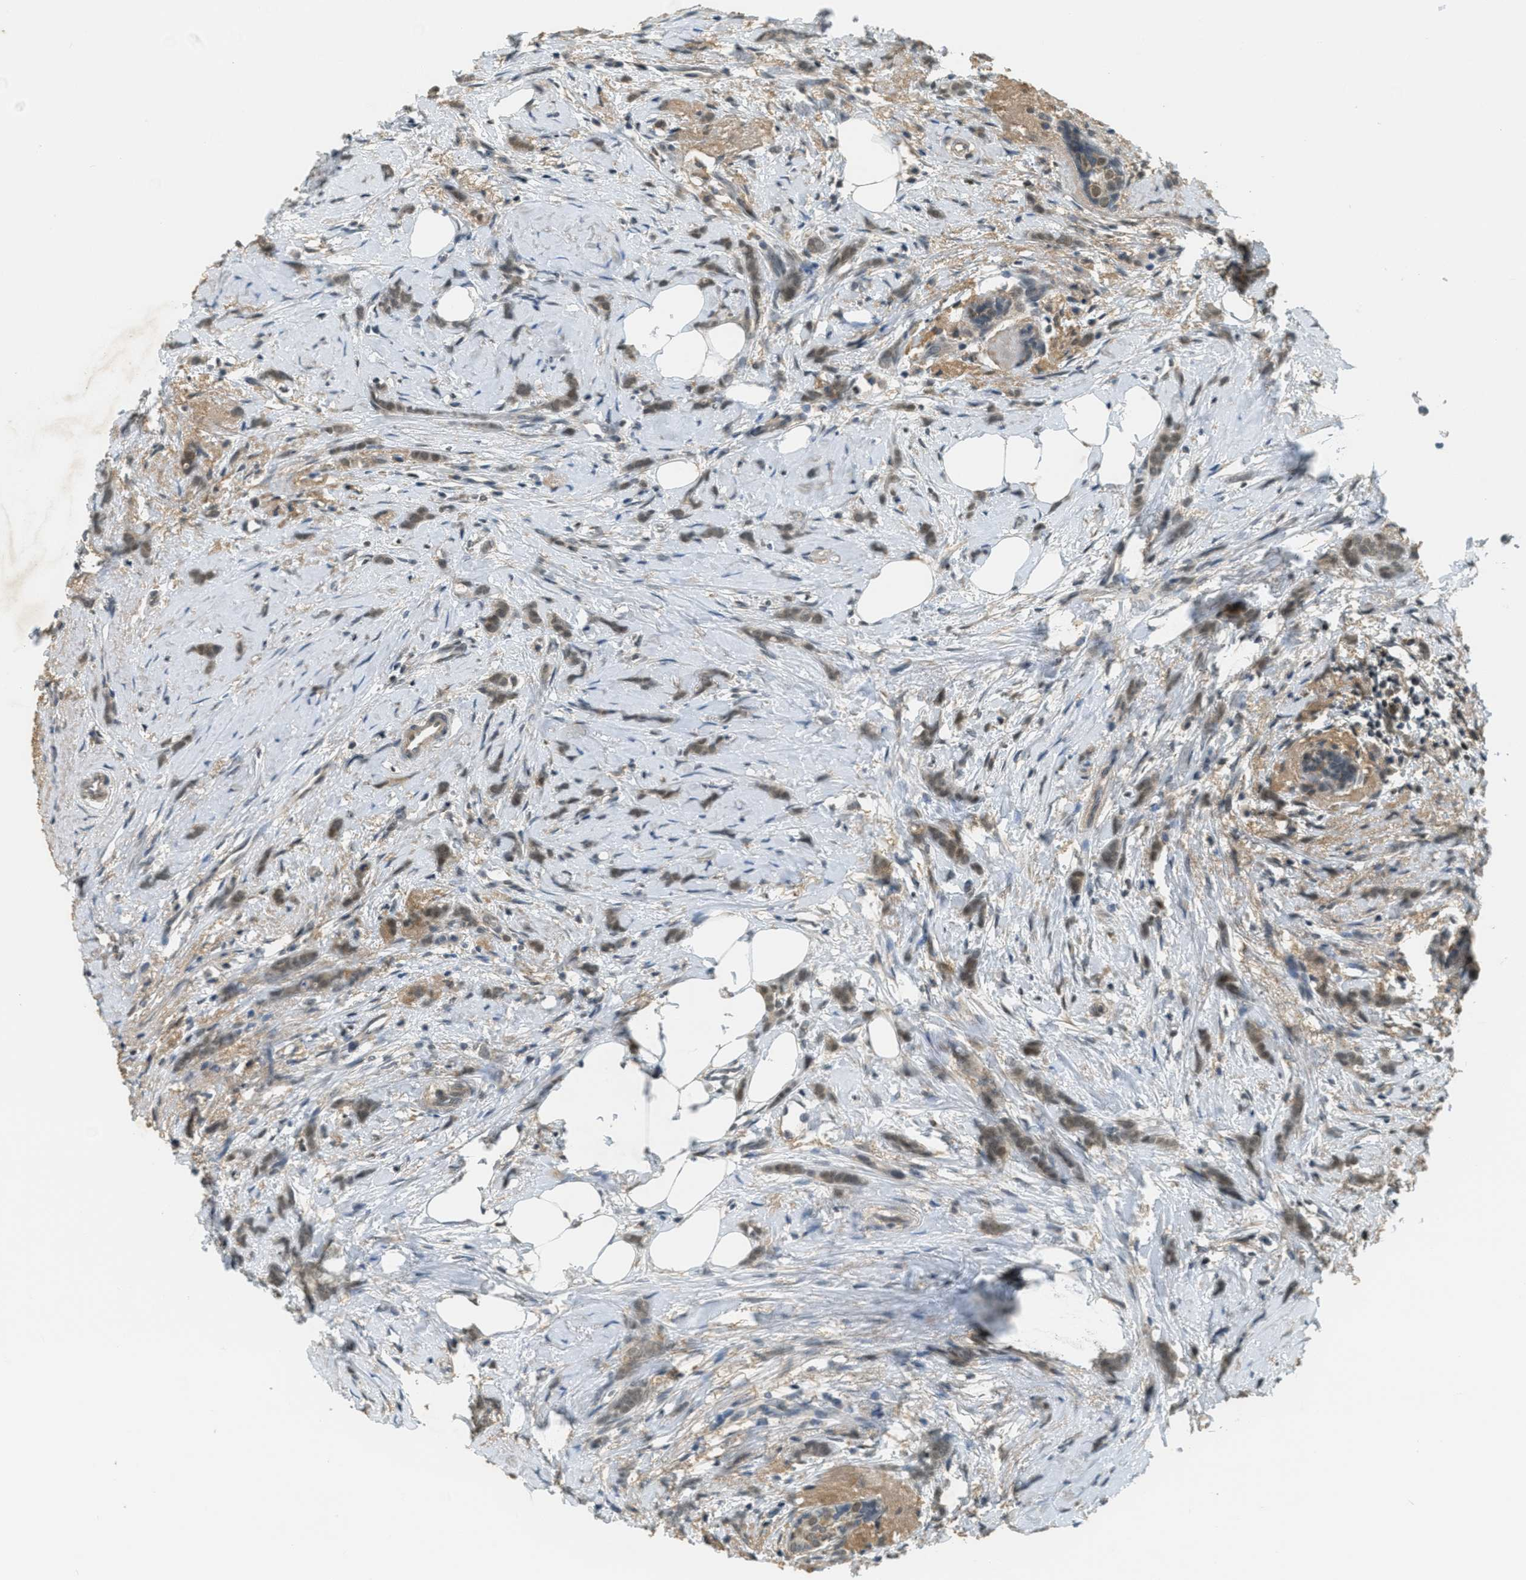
{"staining": {"intensity": "weak", "quantity": ">75%", "location": "cytoplasmic/membranous,nuclear"}, "tissue": "breast cancer", "cell_type": "Tumor cells", "image_type": "cancer", "snomed": [{"axis": "morphology", "description": "Lobular carcinoma, in situ"}, {"axis": "morphology", "description": "Lobular carcinoma"}, {"axis": "topography", "description": "Breast"}], "caption": "A high-resolution image shows immunohistochemistry (IHC) staining of breast cancer, which reveals weak cytoplasmic/membranous and nuclear expression in about >75% of tumor cells.", "gene": "TCF20", "patient": {"sex": "female", "age": 41}}